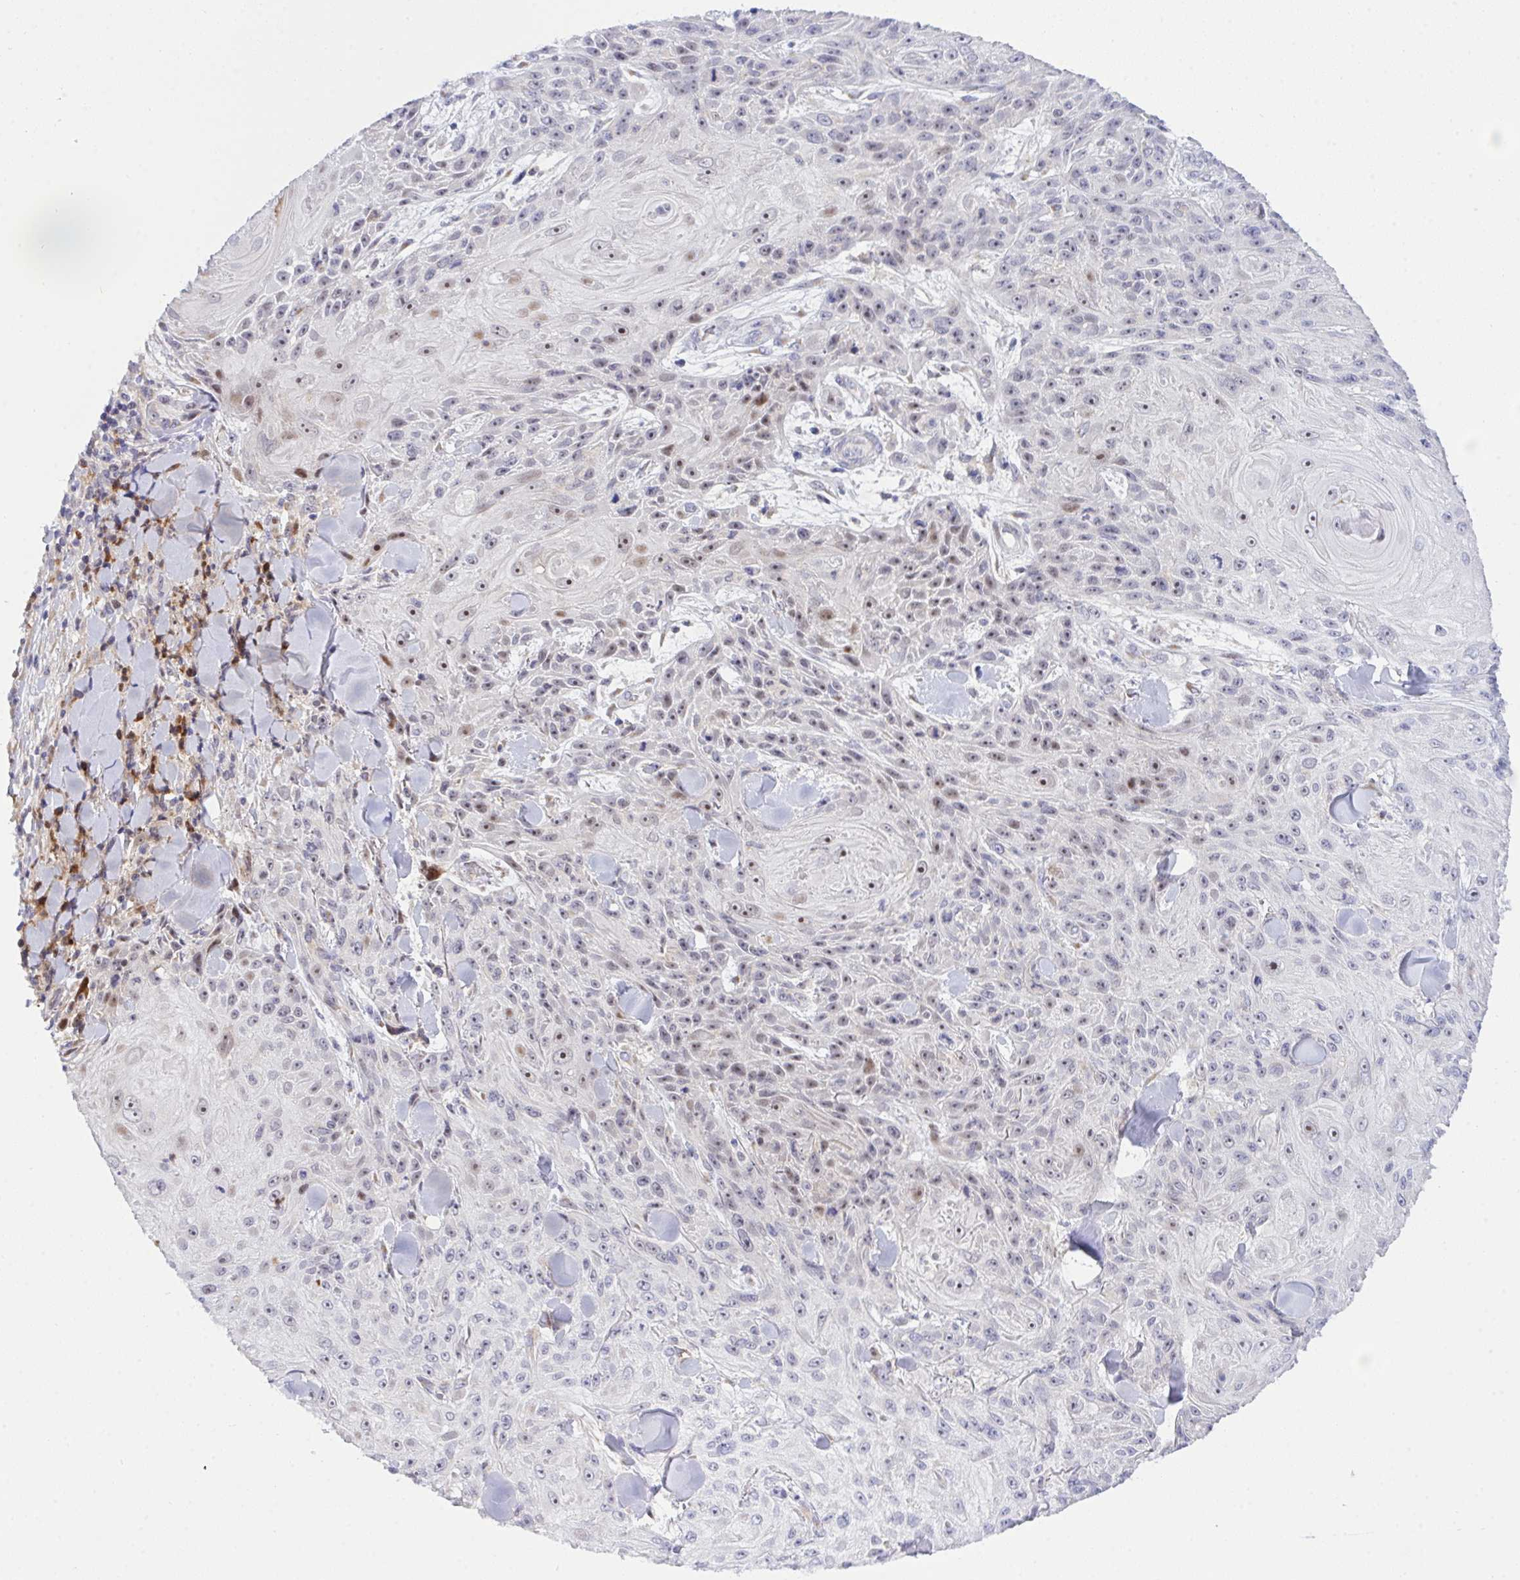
{"staining": {"intensity": "moderate", "quantity": "<25%", "location": "cytoplasmic/membranous,nuclear"}, "tissue": "skin cancer", "cell_type": "Tumor cells", "image_type": "cancer", "snomed": [{"axis": "morphology", "description": "Squamous cell carcinoma, NOS"}, {"axis": "topography", "description": "Skin"}], "caption": "The micrograph displays immunohistochemical staining of skin cancer. There is moderate cytoplasmic/membranous and nuclear expression is seen in approximately <25% of tumor cells.", "gene": "ZNF554", "patient": {"sex": "male", "age": 88}}